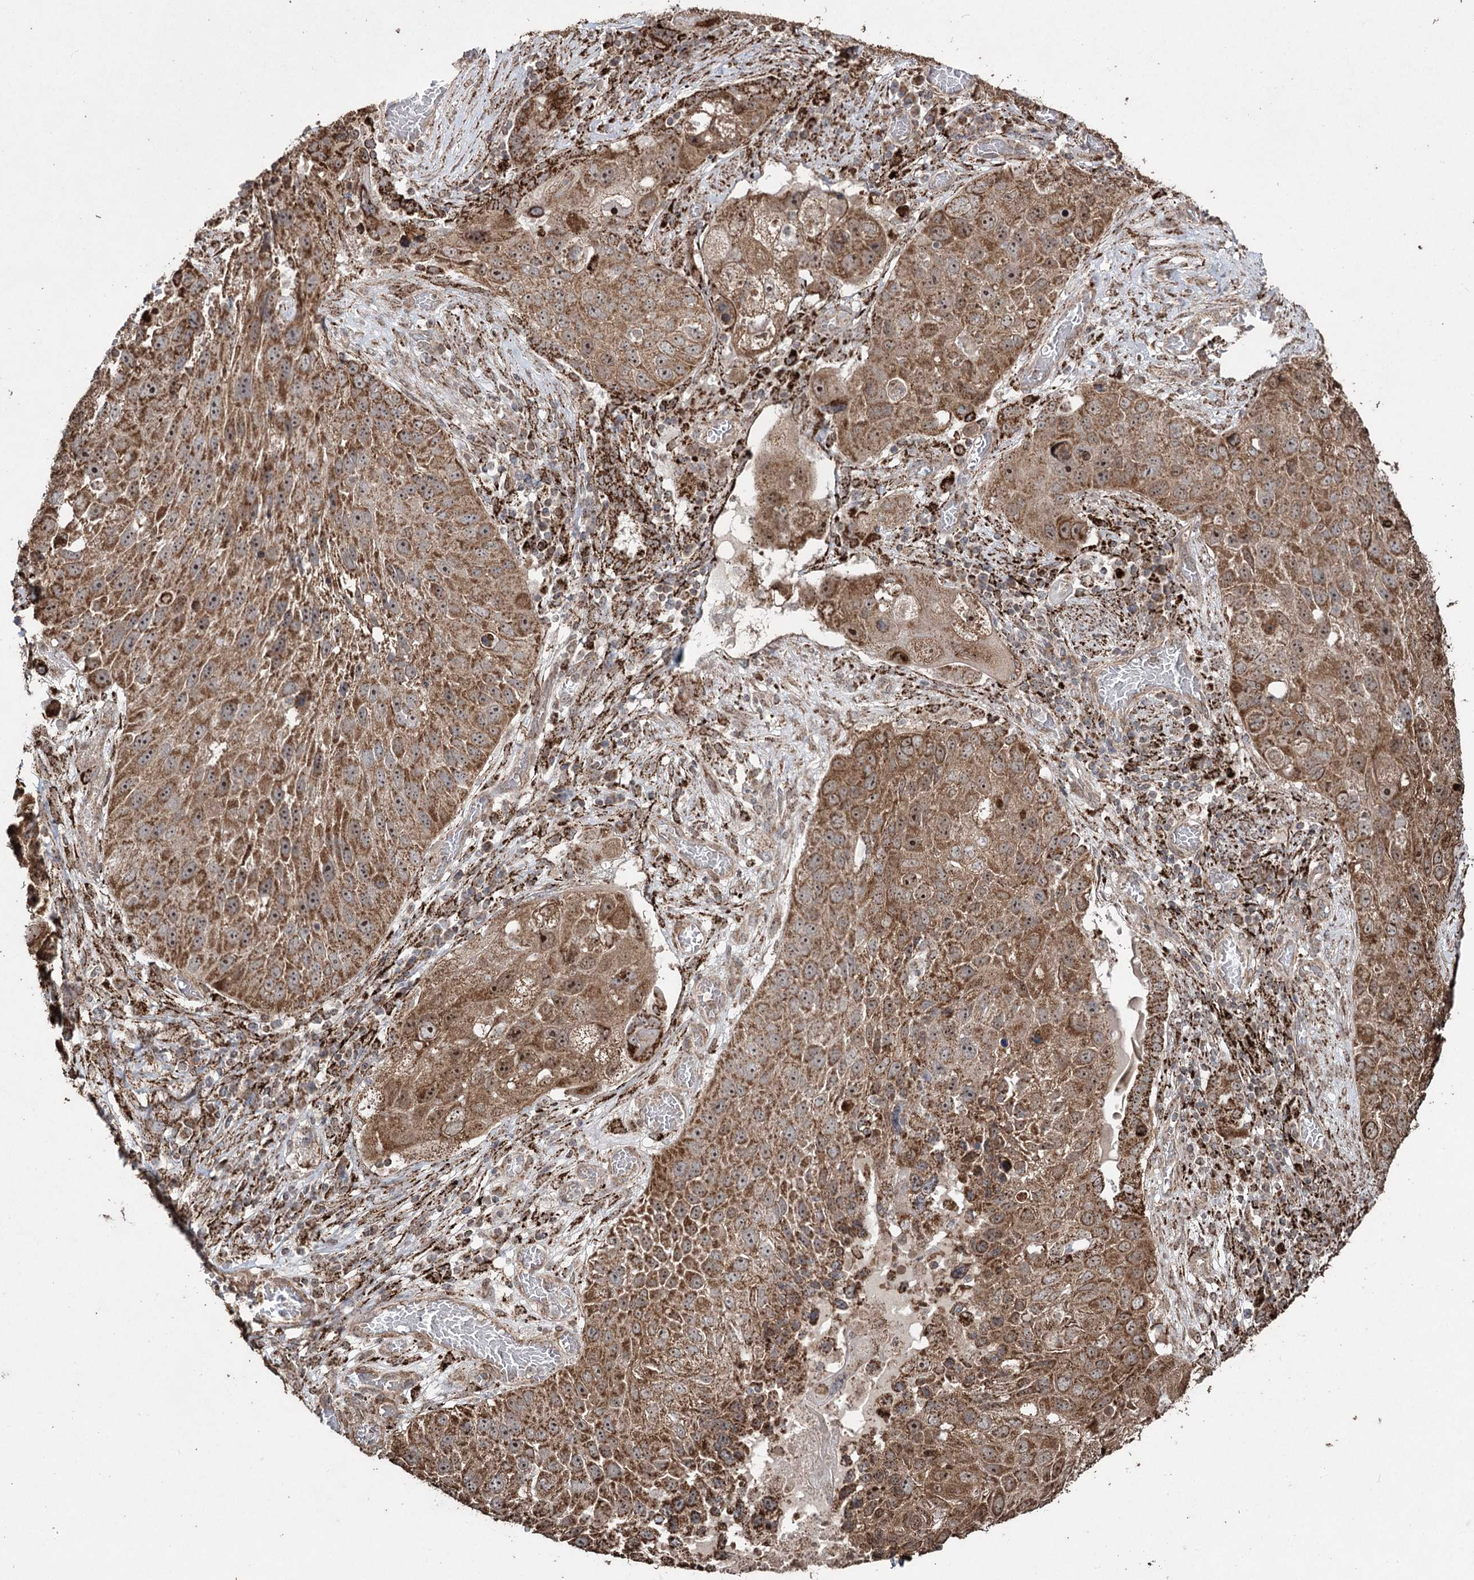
{"staining": {"intensity": "moderate", "quantity": ">75%", "location": "cytoplasmic/membranous,nuclear"}, "tissue": "lung cancer", "cell_type": "Tumor cells", "image_type": "cancer", "snomed": [{"axis": "morphology", "description": "Squamous cell carcinoma, NOS"}, {"axis": "topography", "description": "Lung"}], "caption": "Approximately >75% of tumor cells in human squamous cell carcinoma (lung) show moderate cytoplasmic/membranous and nuclear protein expression as visualized by brown immunohistochemical staining.", "gene": "SLF2", "patient": {"sex": "male", "age": 61}}